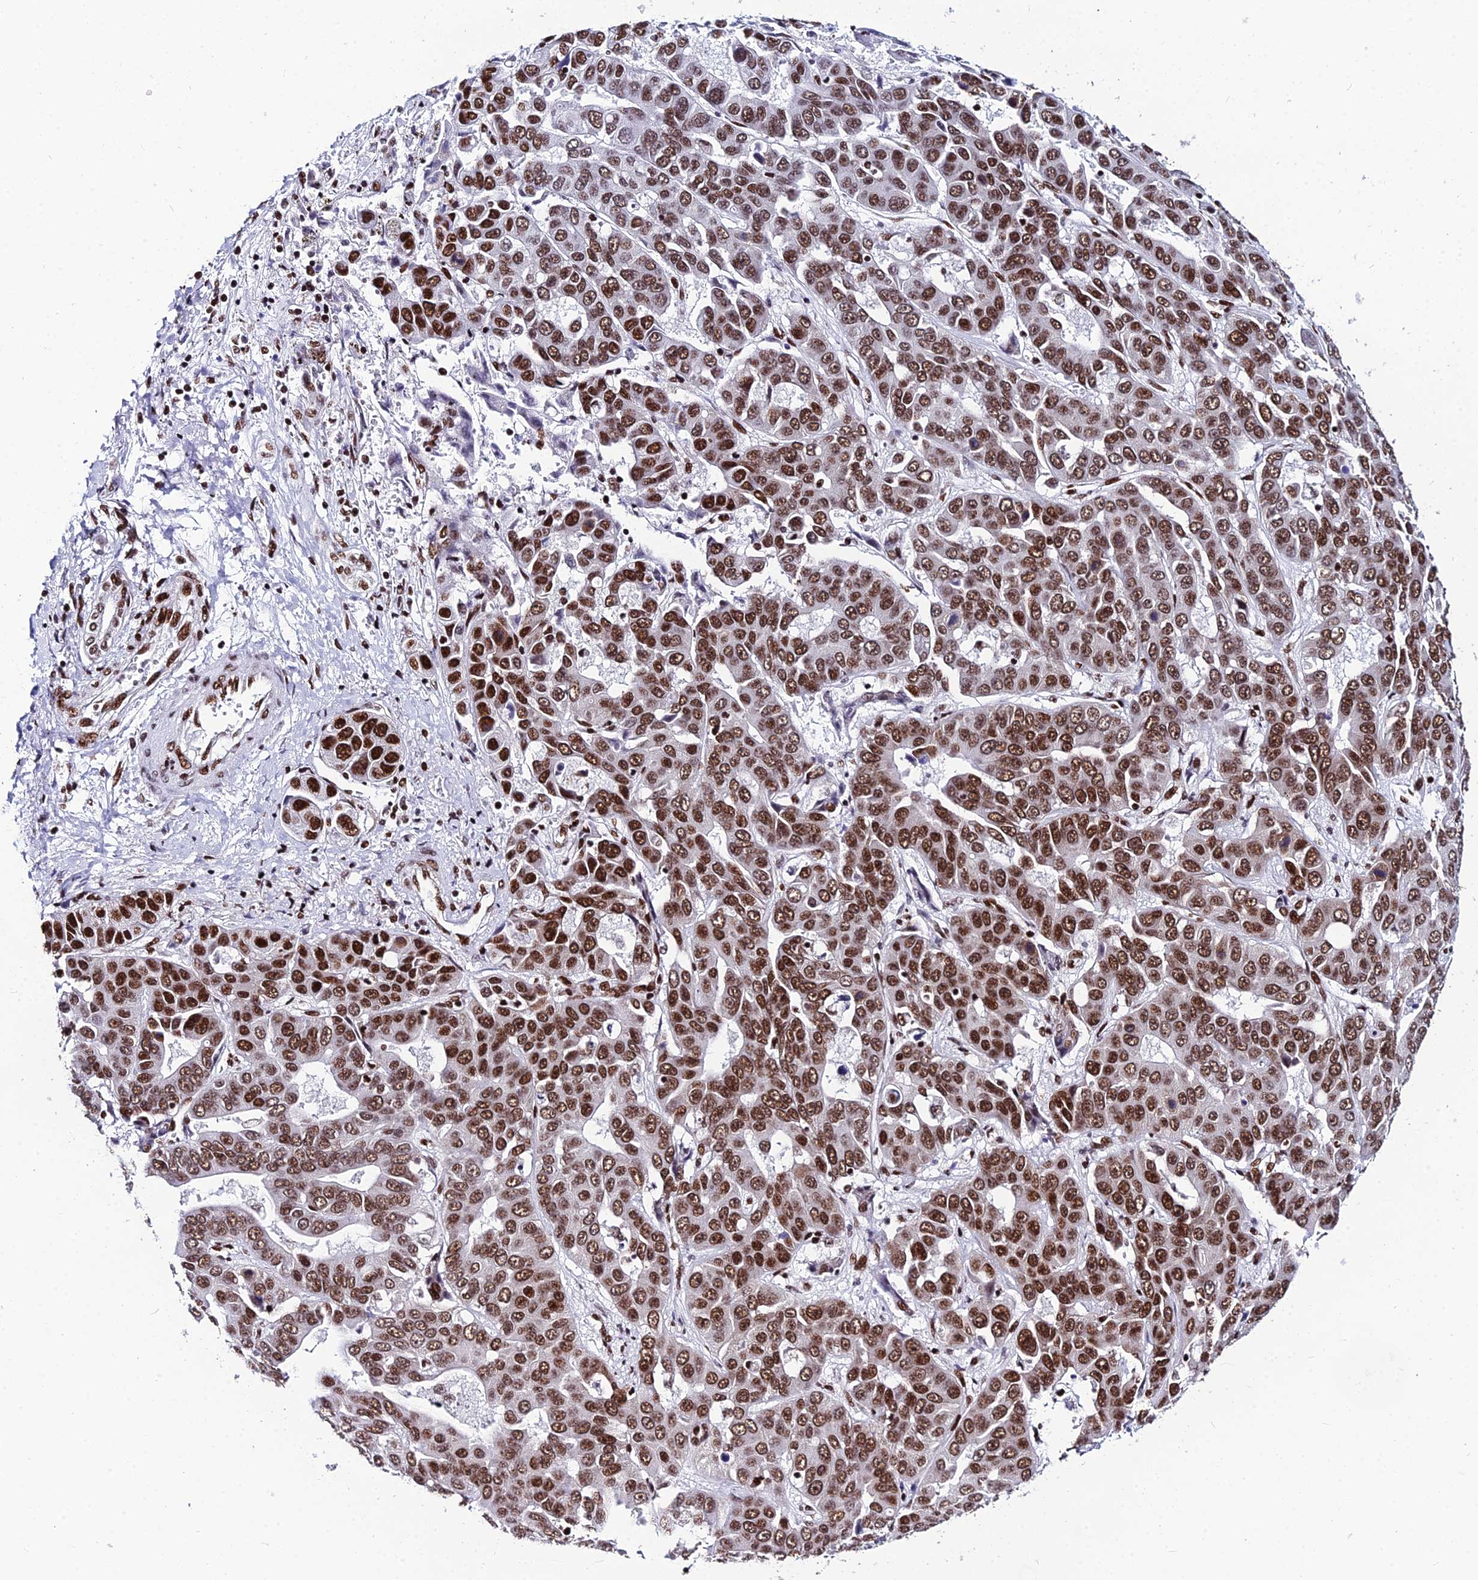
{"staining": {"intensity": "moderate", "quantity": ">75%", "location": "nuclear"}, "tissue": "liver cancer", "cell_type": "Tumor cells", "image_type": "cancer", "snomed": [{"axis": "morphology", "description": "Cholangiocarcinoma"}, {"axis": "topography", "description": "Liver"}], "caption": "Protein analysis of cholangiocarcinoma (liver) tissue reveals moderate nuclear expression in approximately >75% of tumor cells.", "gene": "HNRNPH1", "patient": {"sex": "female", "age": 52}}